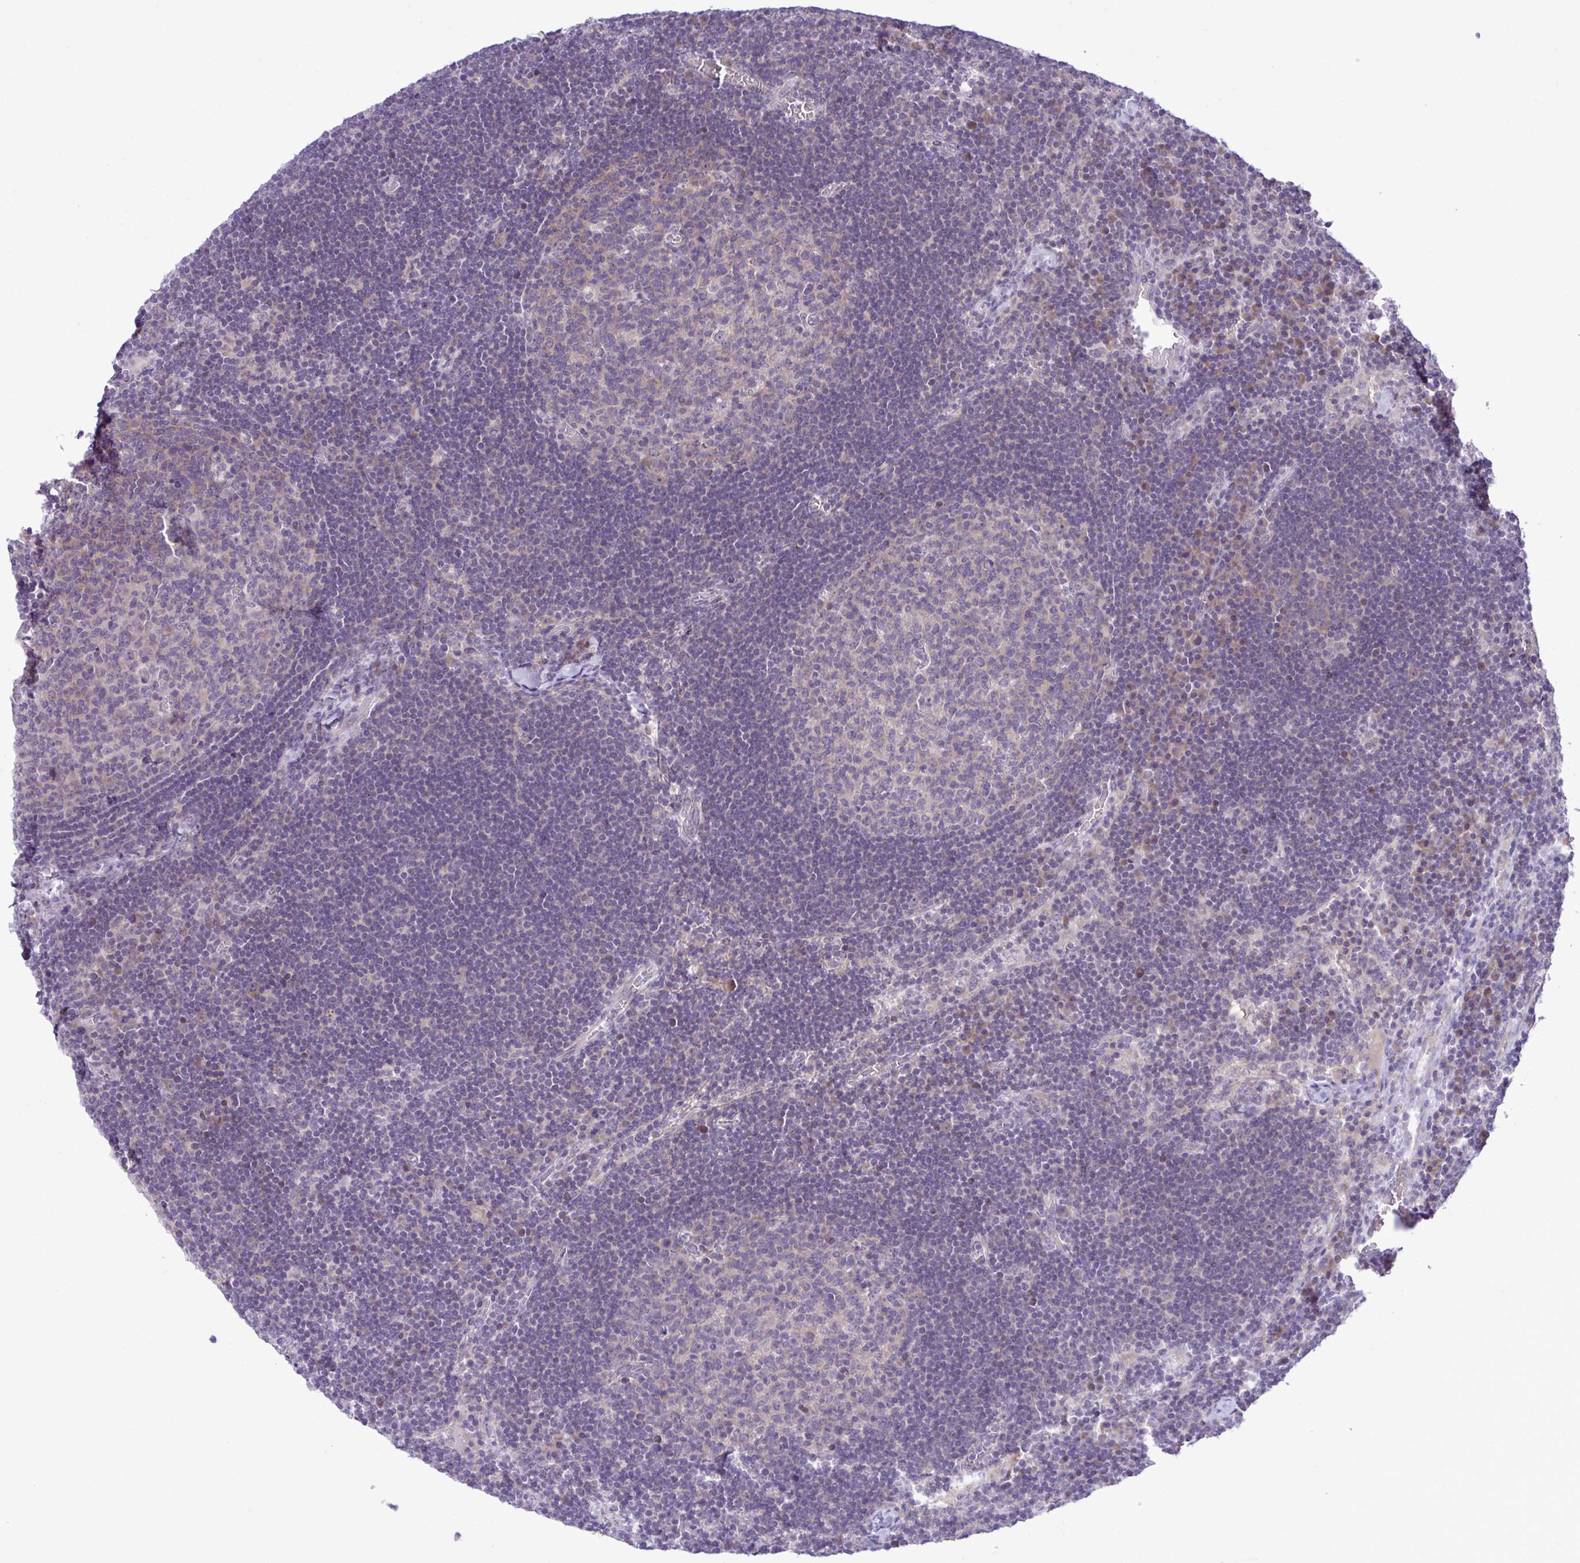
{"staining": {"intensity": "negative", "quantity": "none", "location": "none"}, "tissue": "lymph node", "cell_type": "Germinal center cells", "image_type": "normal", "snomed": [{"axis": "morphology", "description": "Normal tissue, NOS"}, {"axis": "topography", "description": "Lymph node"}], "caption": "Immunohistochemistry (IHC) of unremarkable human lymph node demonstrates no expression in germinal center cells.", "gene": "SYNPO2L", "patient": {"sex": "male", "age": 67}}